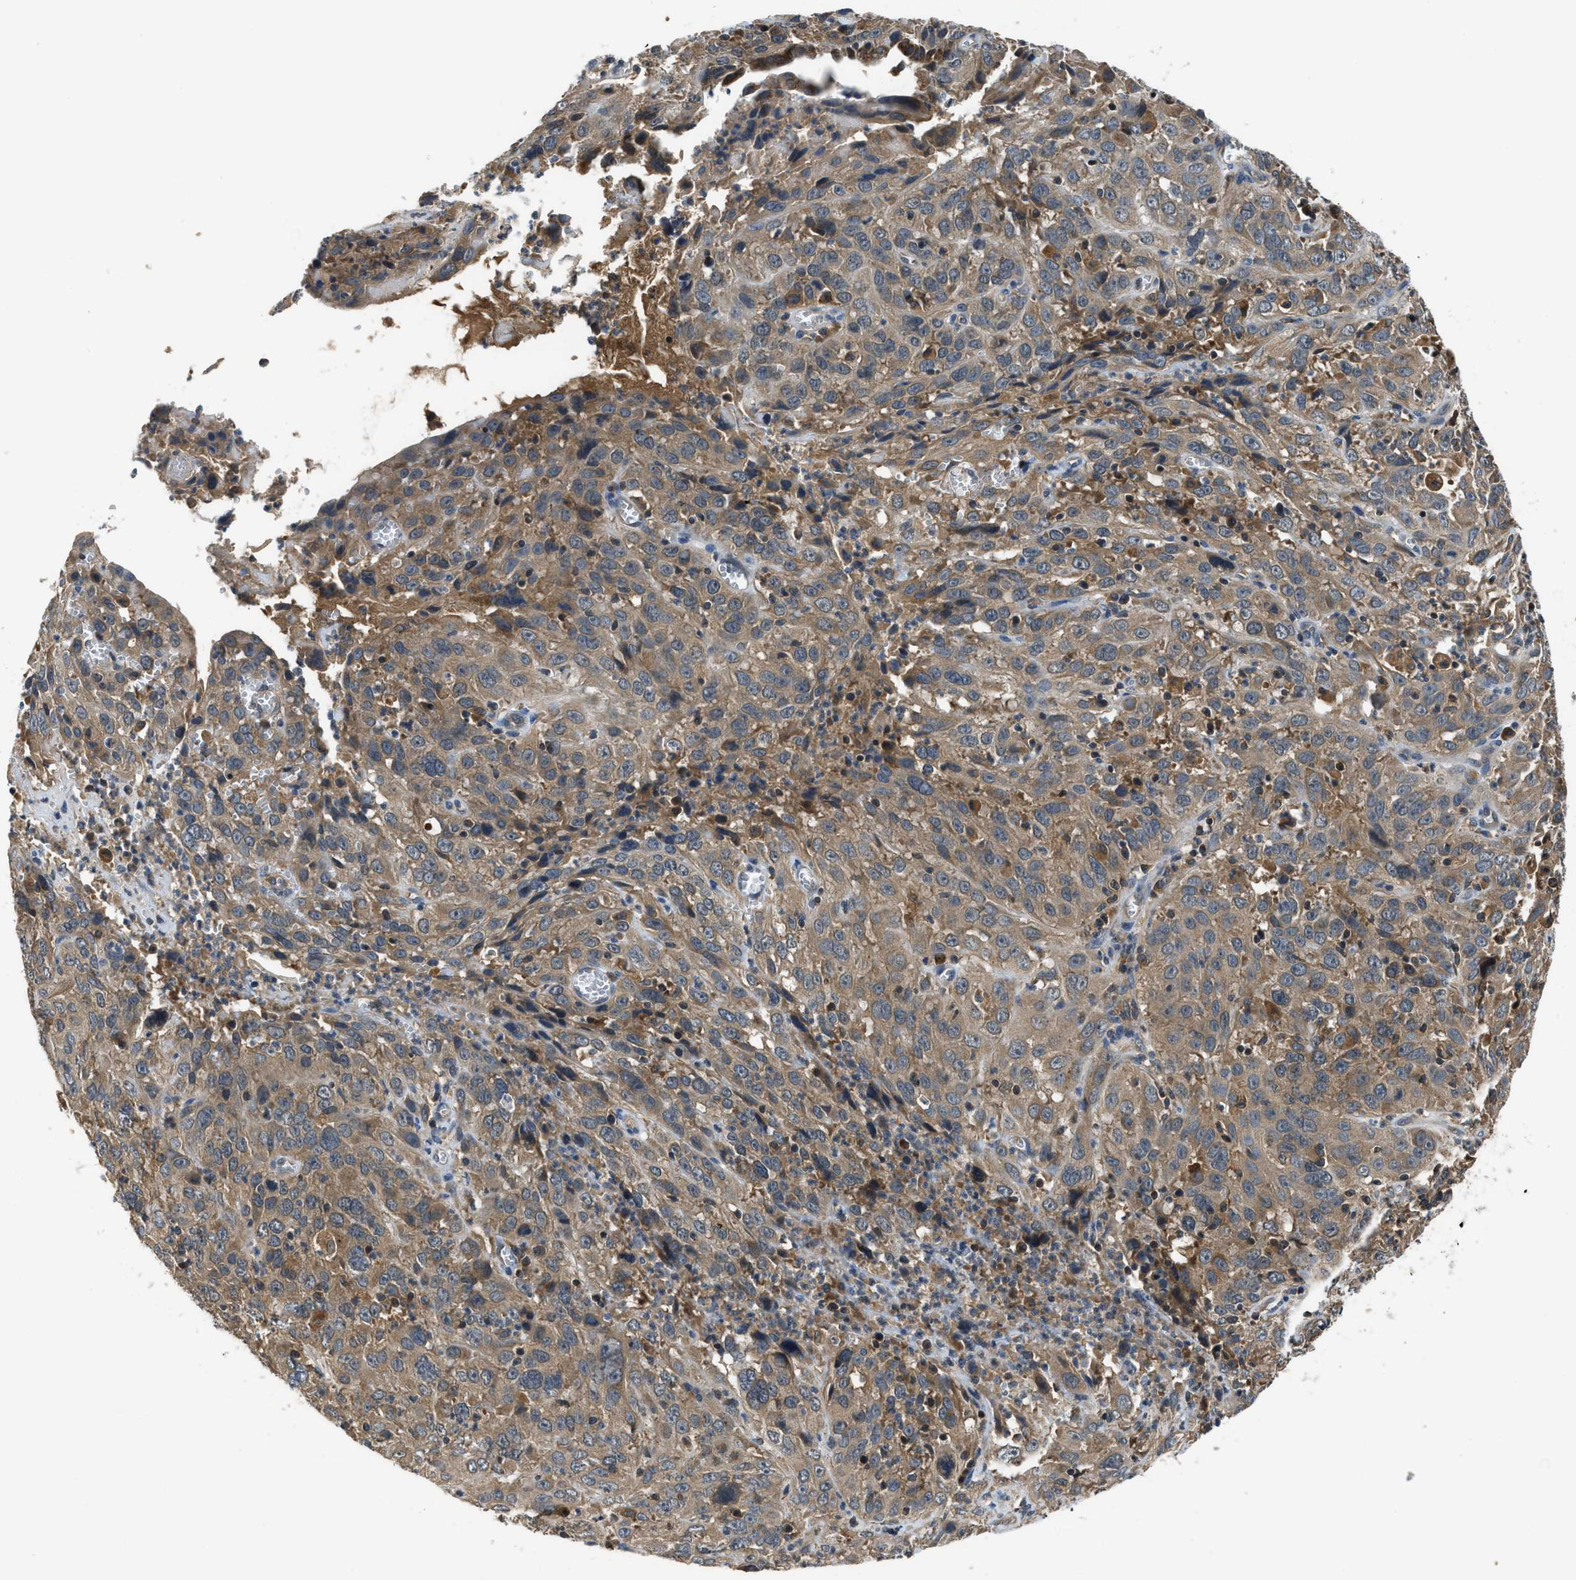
{"staining": {"intensity": "moderate", "quantity": ">75%", "location": "cytoplasmic/membranous"}, "tissue": "cervical cancer", "cell_type": "Tumor cells", "image_type": "cancer", "snomed": [{"axis": "morphology", "description": "Squamous cell carcinoma, NOS"}, {"axis": "topography", "description": "Cervix"}], "caption": "Immunohistochemical staining of human cervical cancer (squamous cell carcinoma) demonstrates moderate cytoplasmic/membranous protein positivity in about >75% of tumor cells.", "gene": "PAFAH2", "patient": {"sex": "female", "age": 32}}